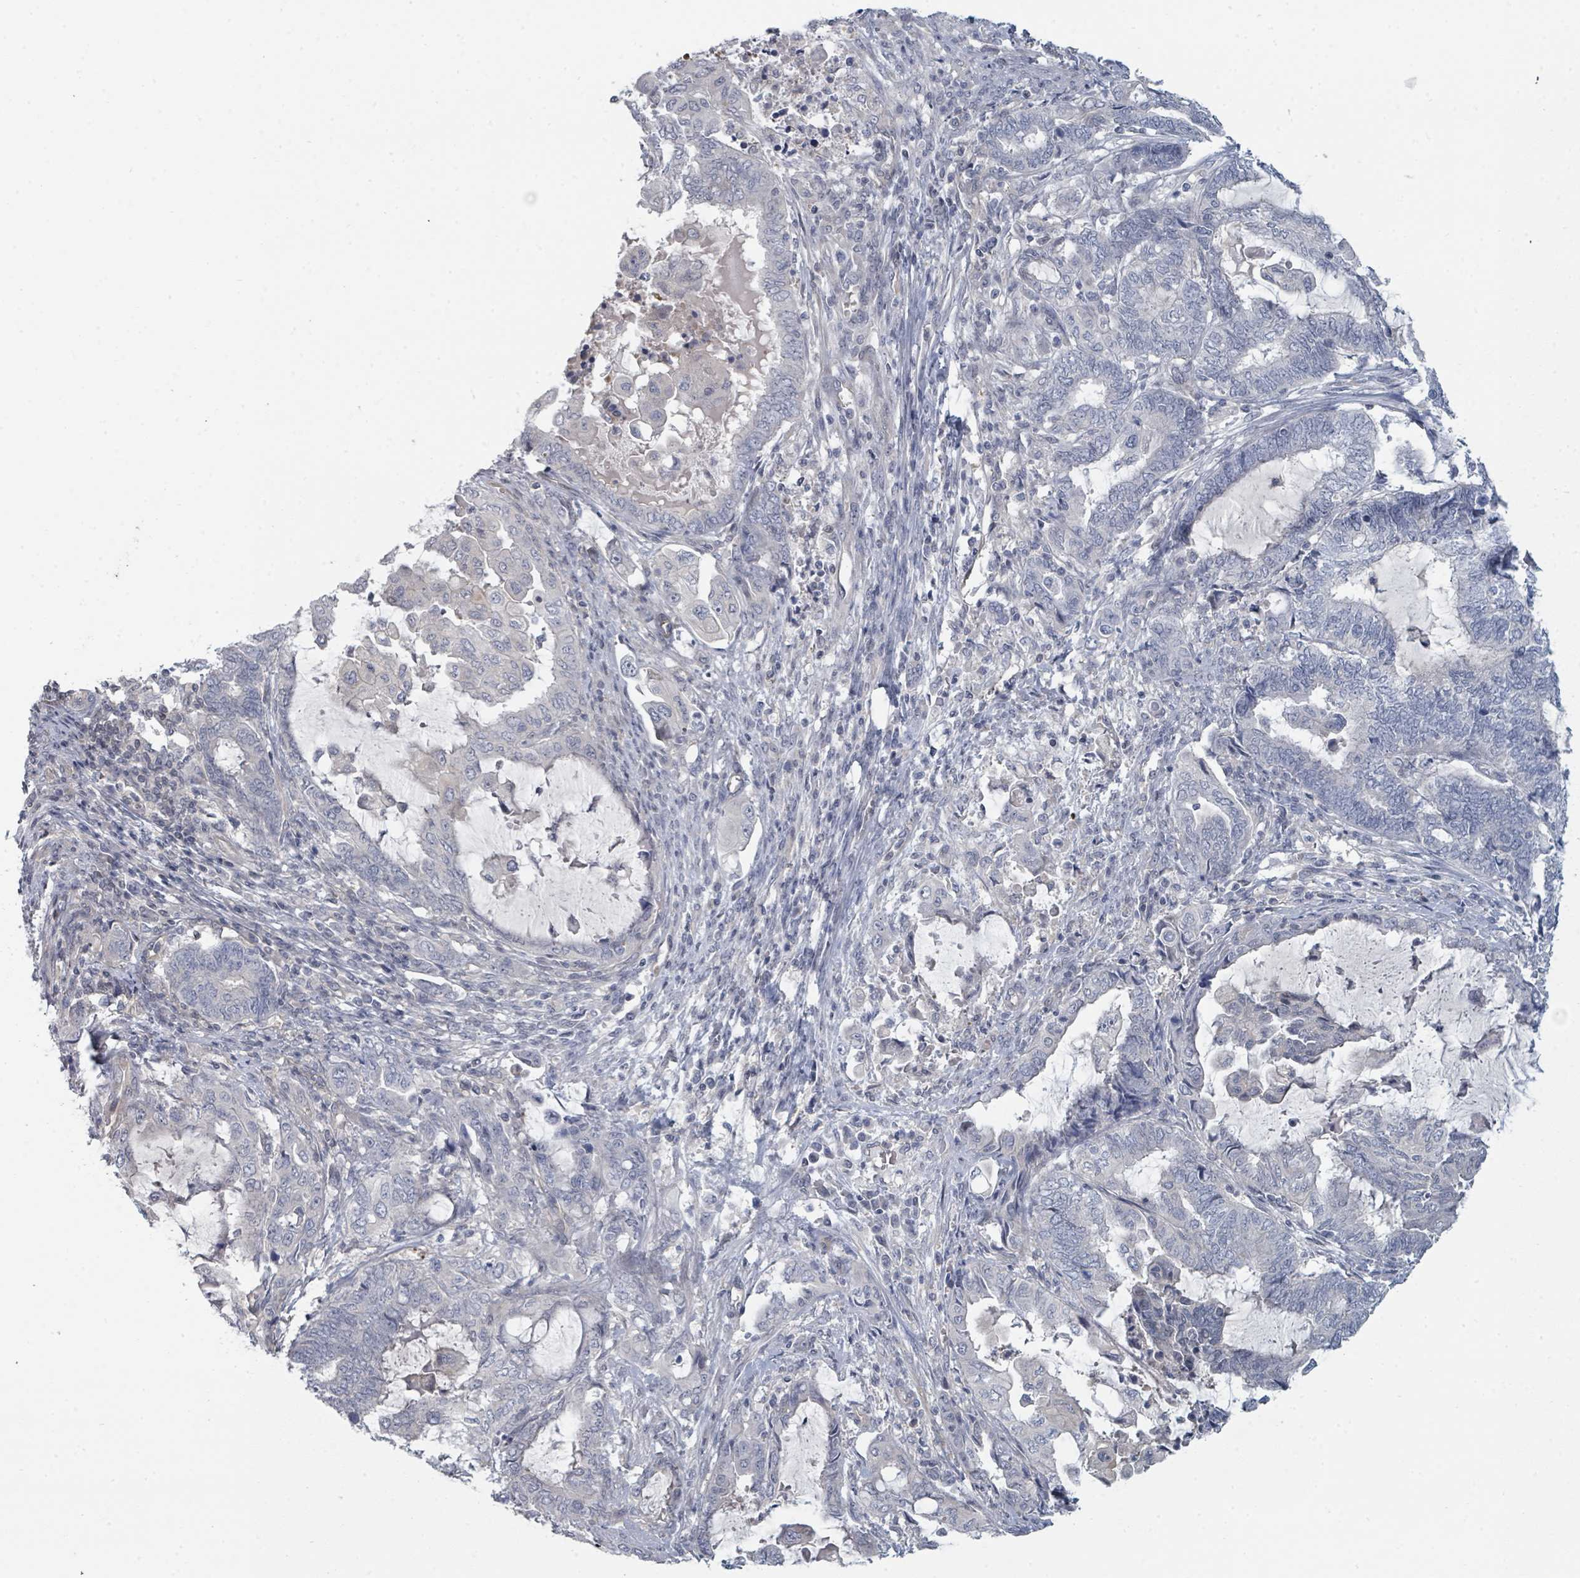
{"staining": {"intensity": "negative", "quantity": "none", "location": "none"}, "tissue": "endometrial cancer", "cell_type": "Tumor cells", "image_type": "cancer", "snomed": [{"axis": "morphology", "description": "Adenocarcinoma, NOS"}, {"axis": "topography", "description": "Uterus"}, {"axis": "topography", "description": "Endometrium"}], "caption": "The micrograph shows no staining of tumor cells in adenocarcinoma (endometrial).", "gene": "SLC25A45", "patient": {"sex": "female", "age": 70}}